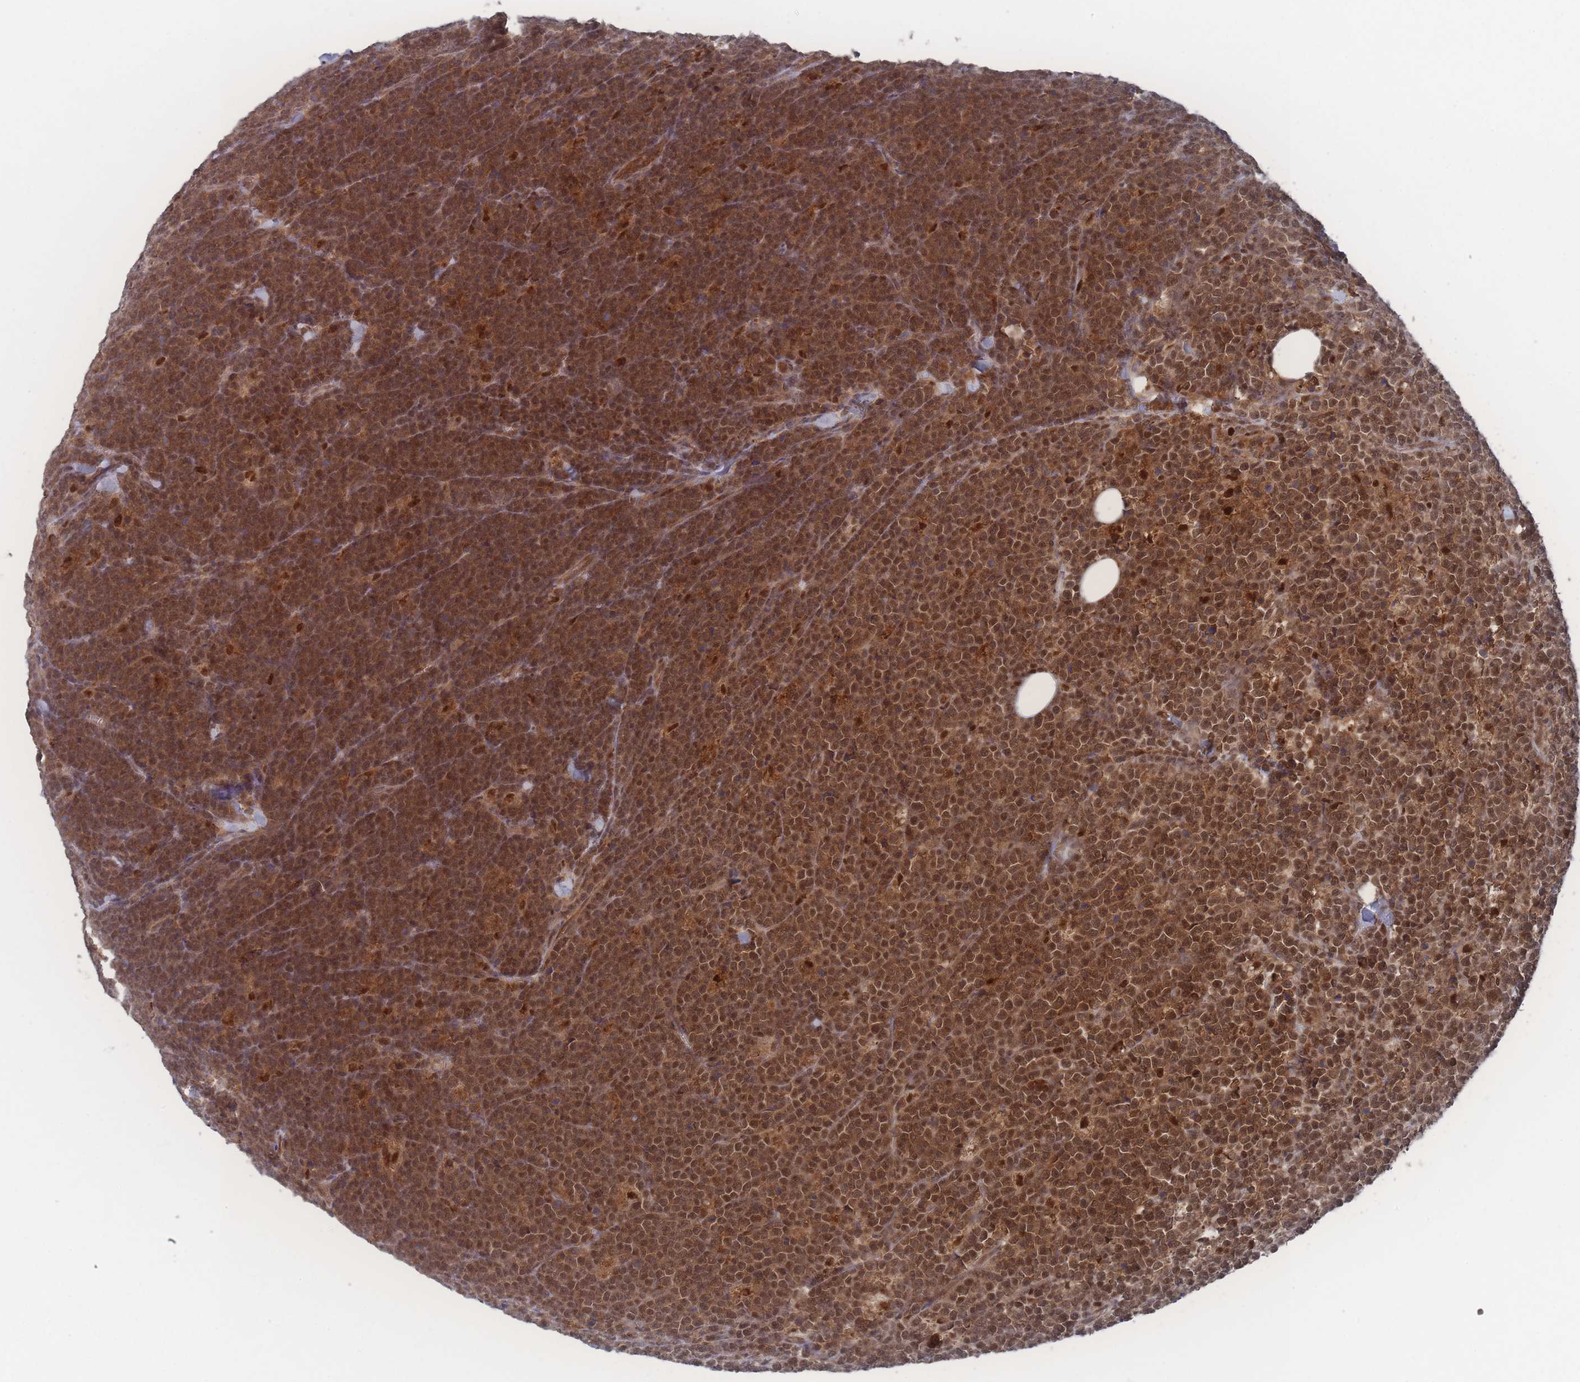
{"staining": {"intensity": "moderate", "quantity": ">75%", "location": "cytoplasmic/membranous,nuclear"}, "tissue": "lymphoma", "cell_type": "Tumor cells", "image_type": "cancer", "snomed": [{"axis": "morphology", "description": "Malignant lymphoma, non-Hodgkin's type, High grade"}, {"axis": "topography", "description": "Small intestine"}], "caption": "Protein analysis of lymphoma tissue exhibits moderate cytoplasmic/membranous and nuclear expression in about >75% of tumor cells.", "gene": "PSMA1", "patient": {"sex": "male", "age": 8}}